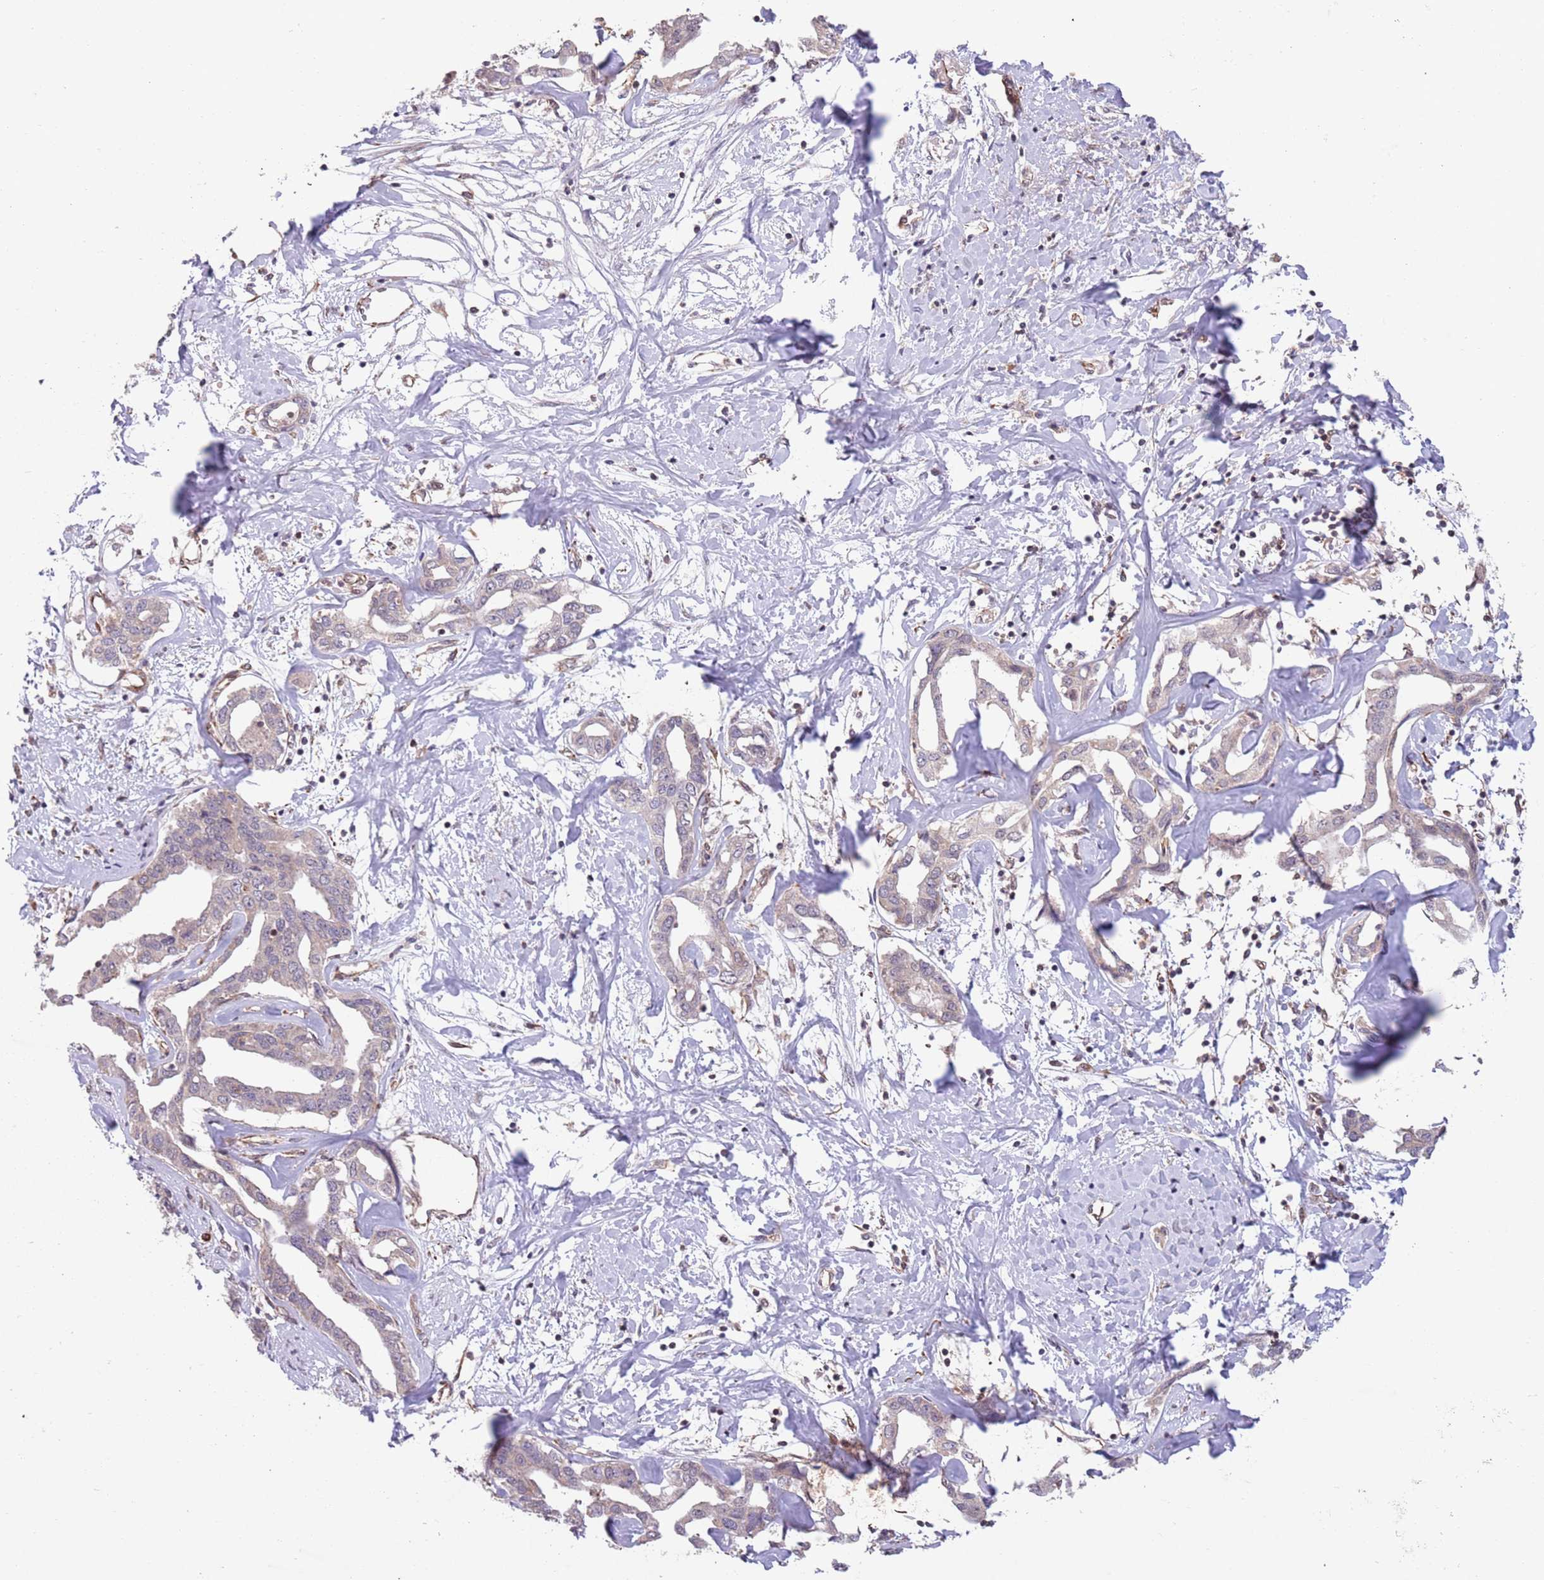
{"staining": {"intensity": "moderate", "quantity": "25%-75%", "location": "cytoplasmic/membranous"}, "tissue": "liver cancer", "cell_type": "Tumor cells", "image_type": "cancer", "snomed": [{"axis": "morphology", "description": "Cholangiocarcinoma"}, {"axis": "topography", "description": "Liver"}], "caption": "The immunohistochemical stain shows moderate cytoplasmic/membranous expression in tumor cells of liver cholangiocarcinoma tissue.", "gene": "CHD9", "patient": {"sex": "male", "age": 59}}